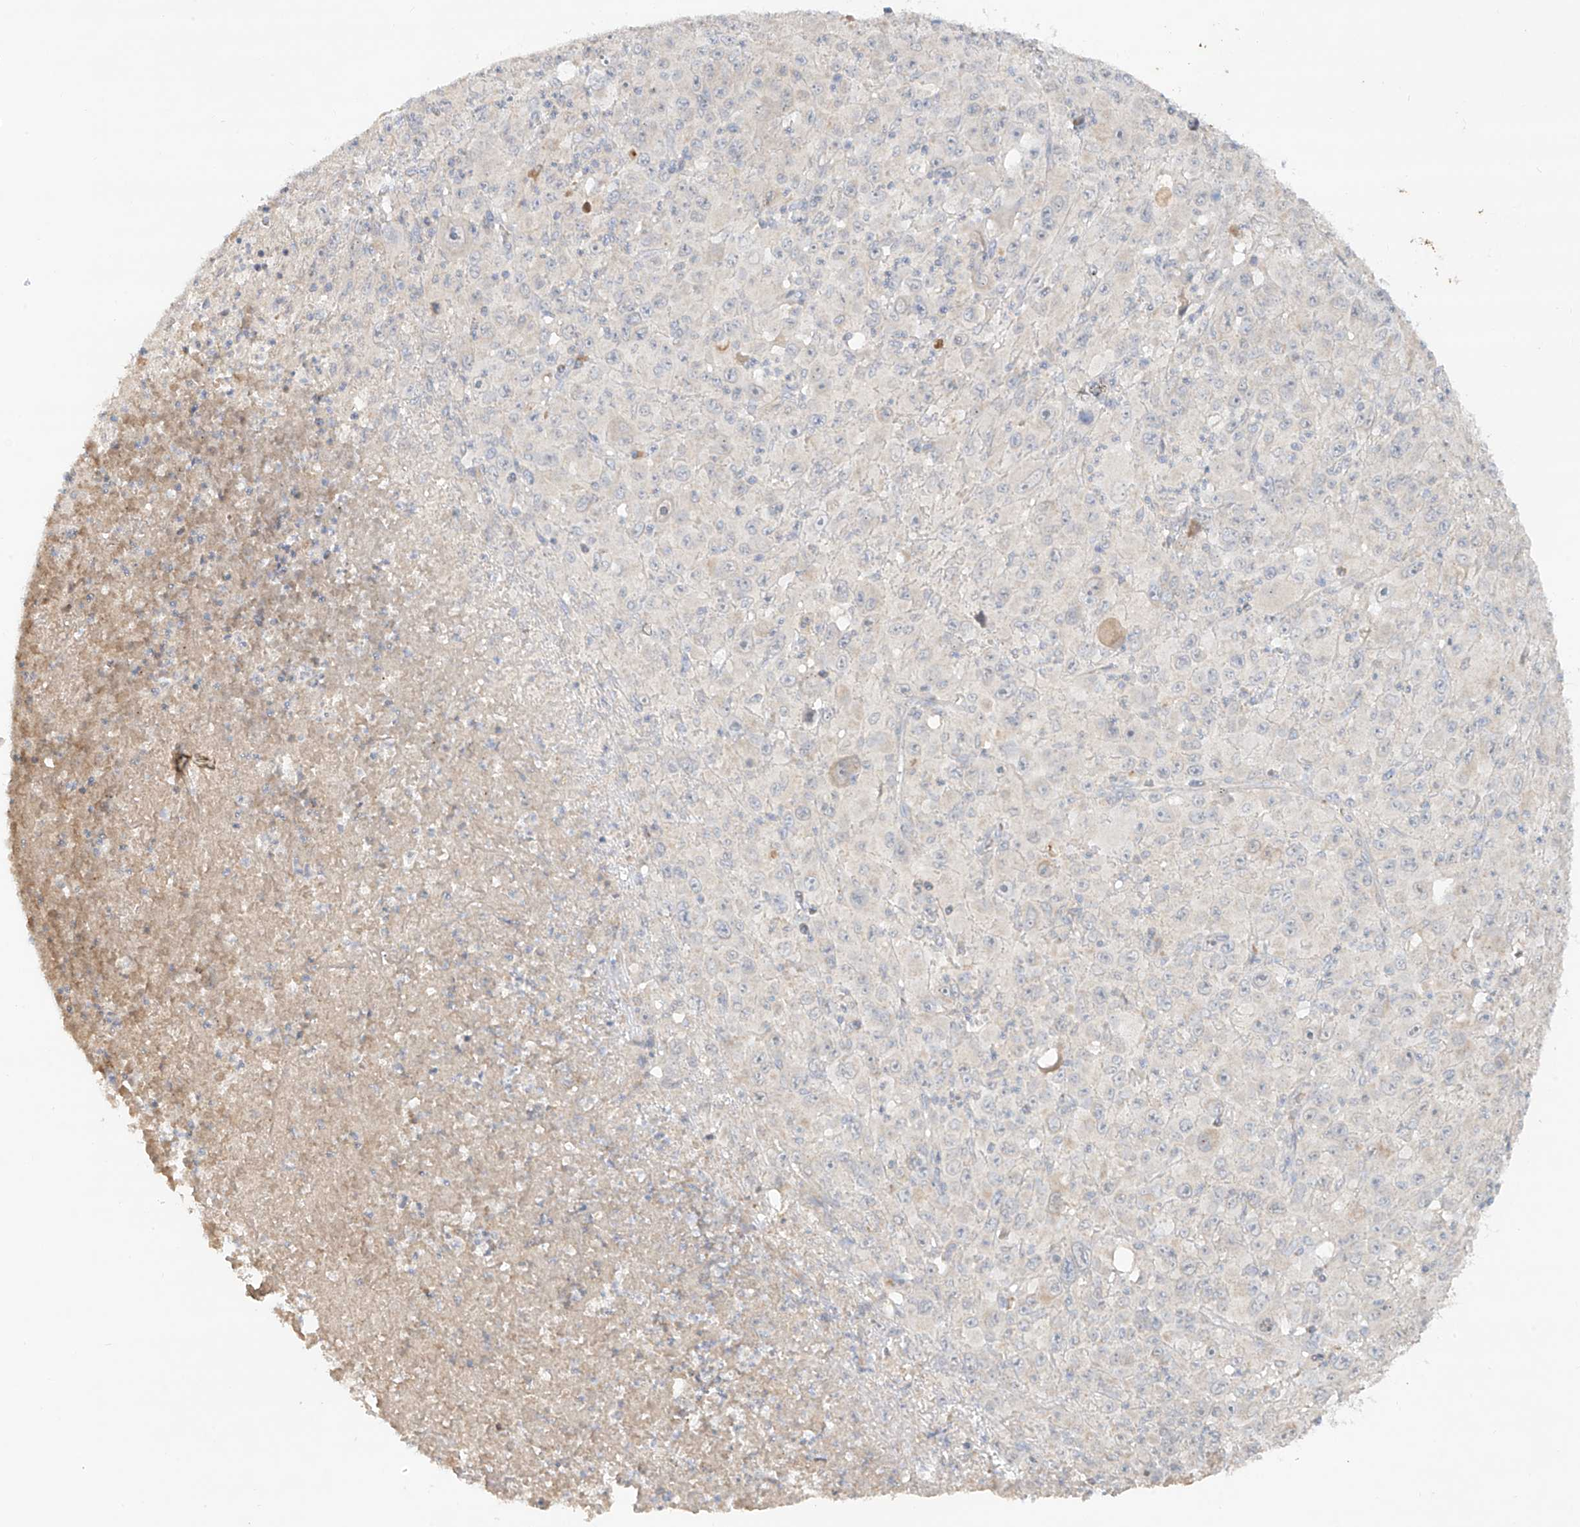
{"staining": {"intensity": "negative", "quantity": "none", "location": "none"}, "tissue": "melanoma", "cell_type": "Tumor cells", "image_type": "cancer", "snomed": [{"axis": "morphology", "description": "Malignant melanoma, Metastatic site"}, {"axis": "topography", "description": "Skin"}], "caption": "Human melanoma stained for a protein using immunohistochemistry (IHC) displays no staining in tumor cells.", "gene": "KPNA7", "patient": {"sex": "female", "age": 56}}